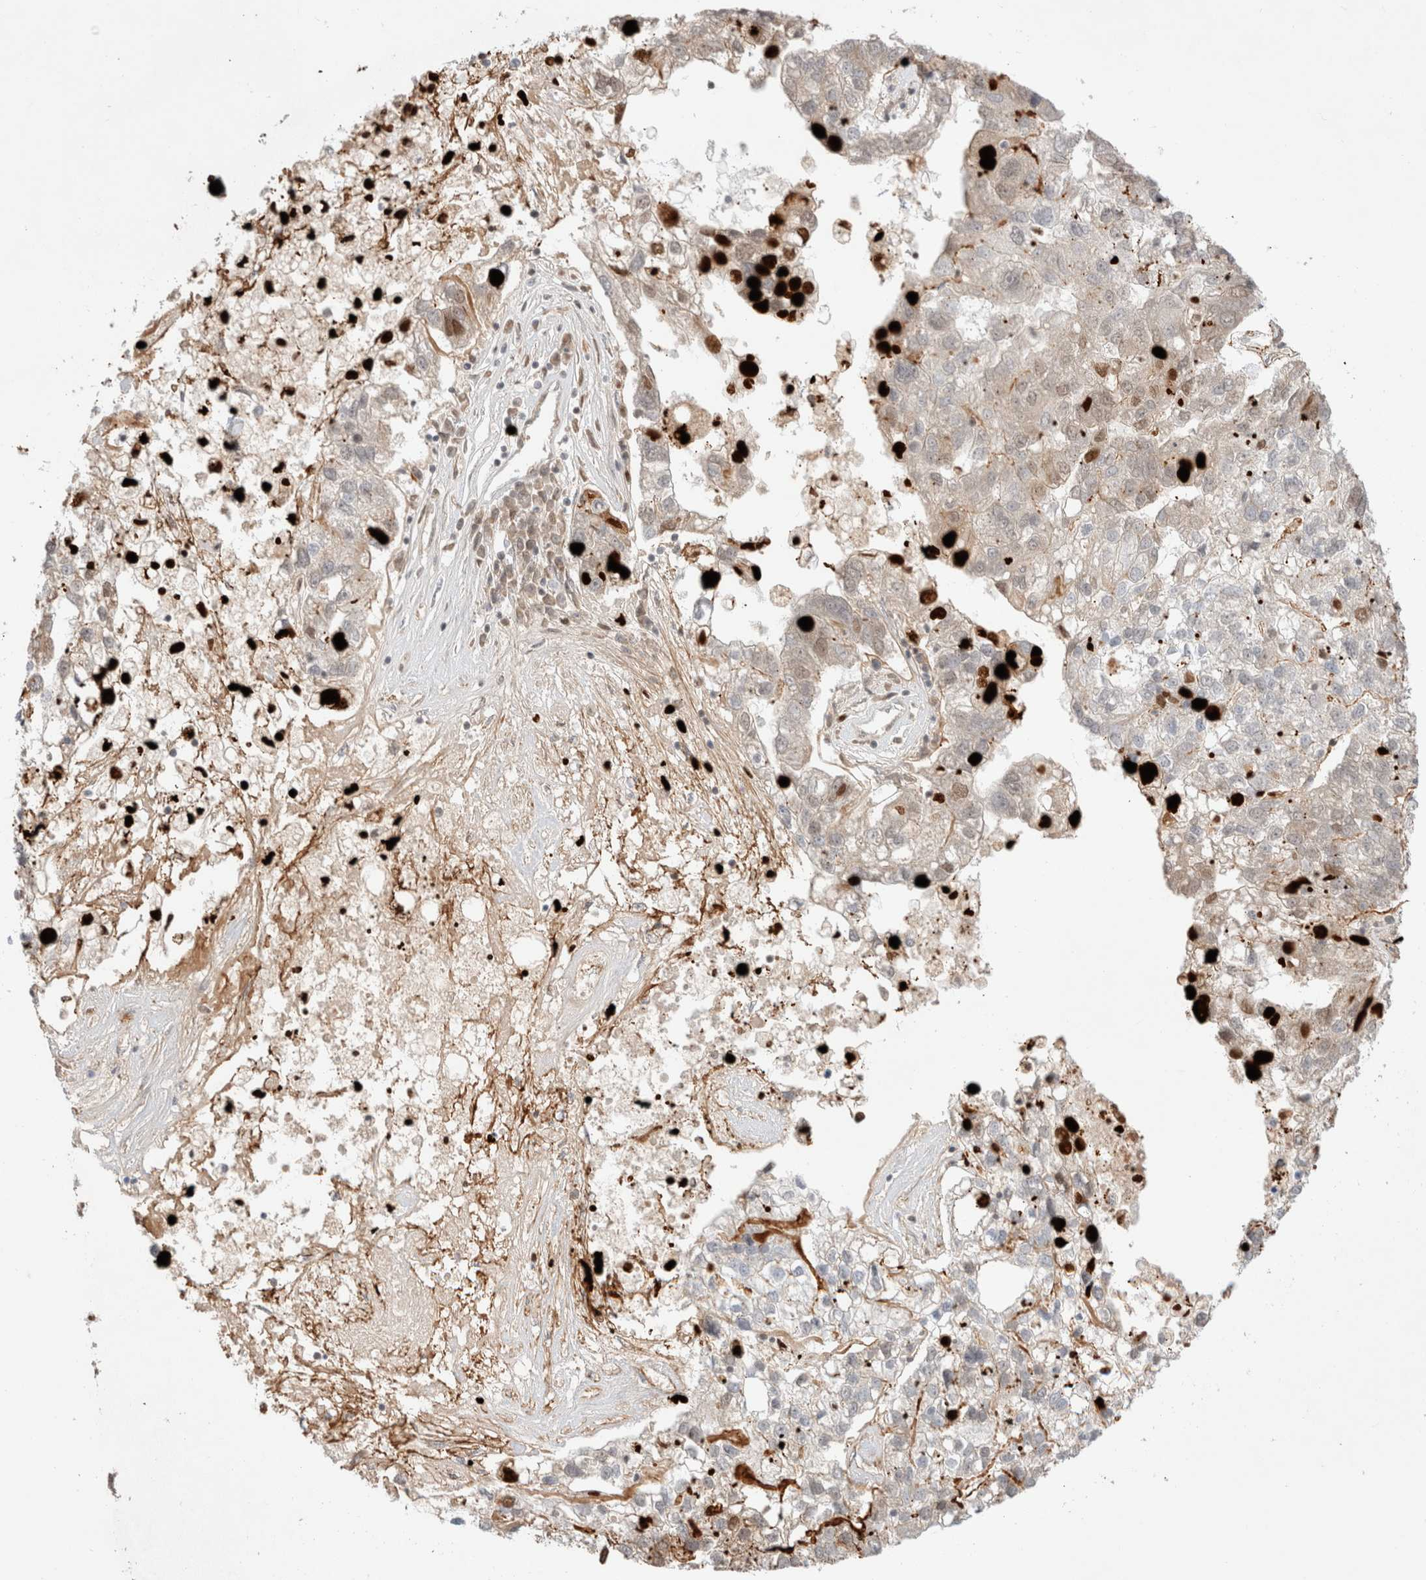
{"staining": {"intensity": "moderate", "quantity": ">75%", "location": "cytoplasmic/membranous"}, "tissue": "pancreatic cancer", "cell_type": "Tumor cells", "image_type": "cancer", "snomed": [{"axis": "morphology", "description": "Adenocarcinoma, NOS"}, {"axis": "topography", "description": "Pancreas"}], "caption": "Moderate cytoplasmic/membranous positivity is appreciated in about >75% of tumor cells in pancreatic cancer. Nuclei are stained in blue.", "gene": "MARK3", "patient": {"sex": "female", "age": 61}}